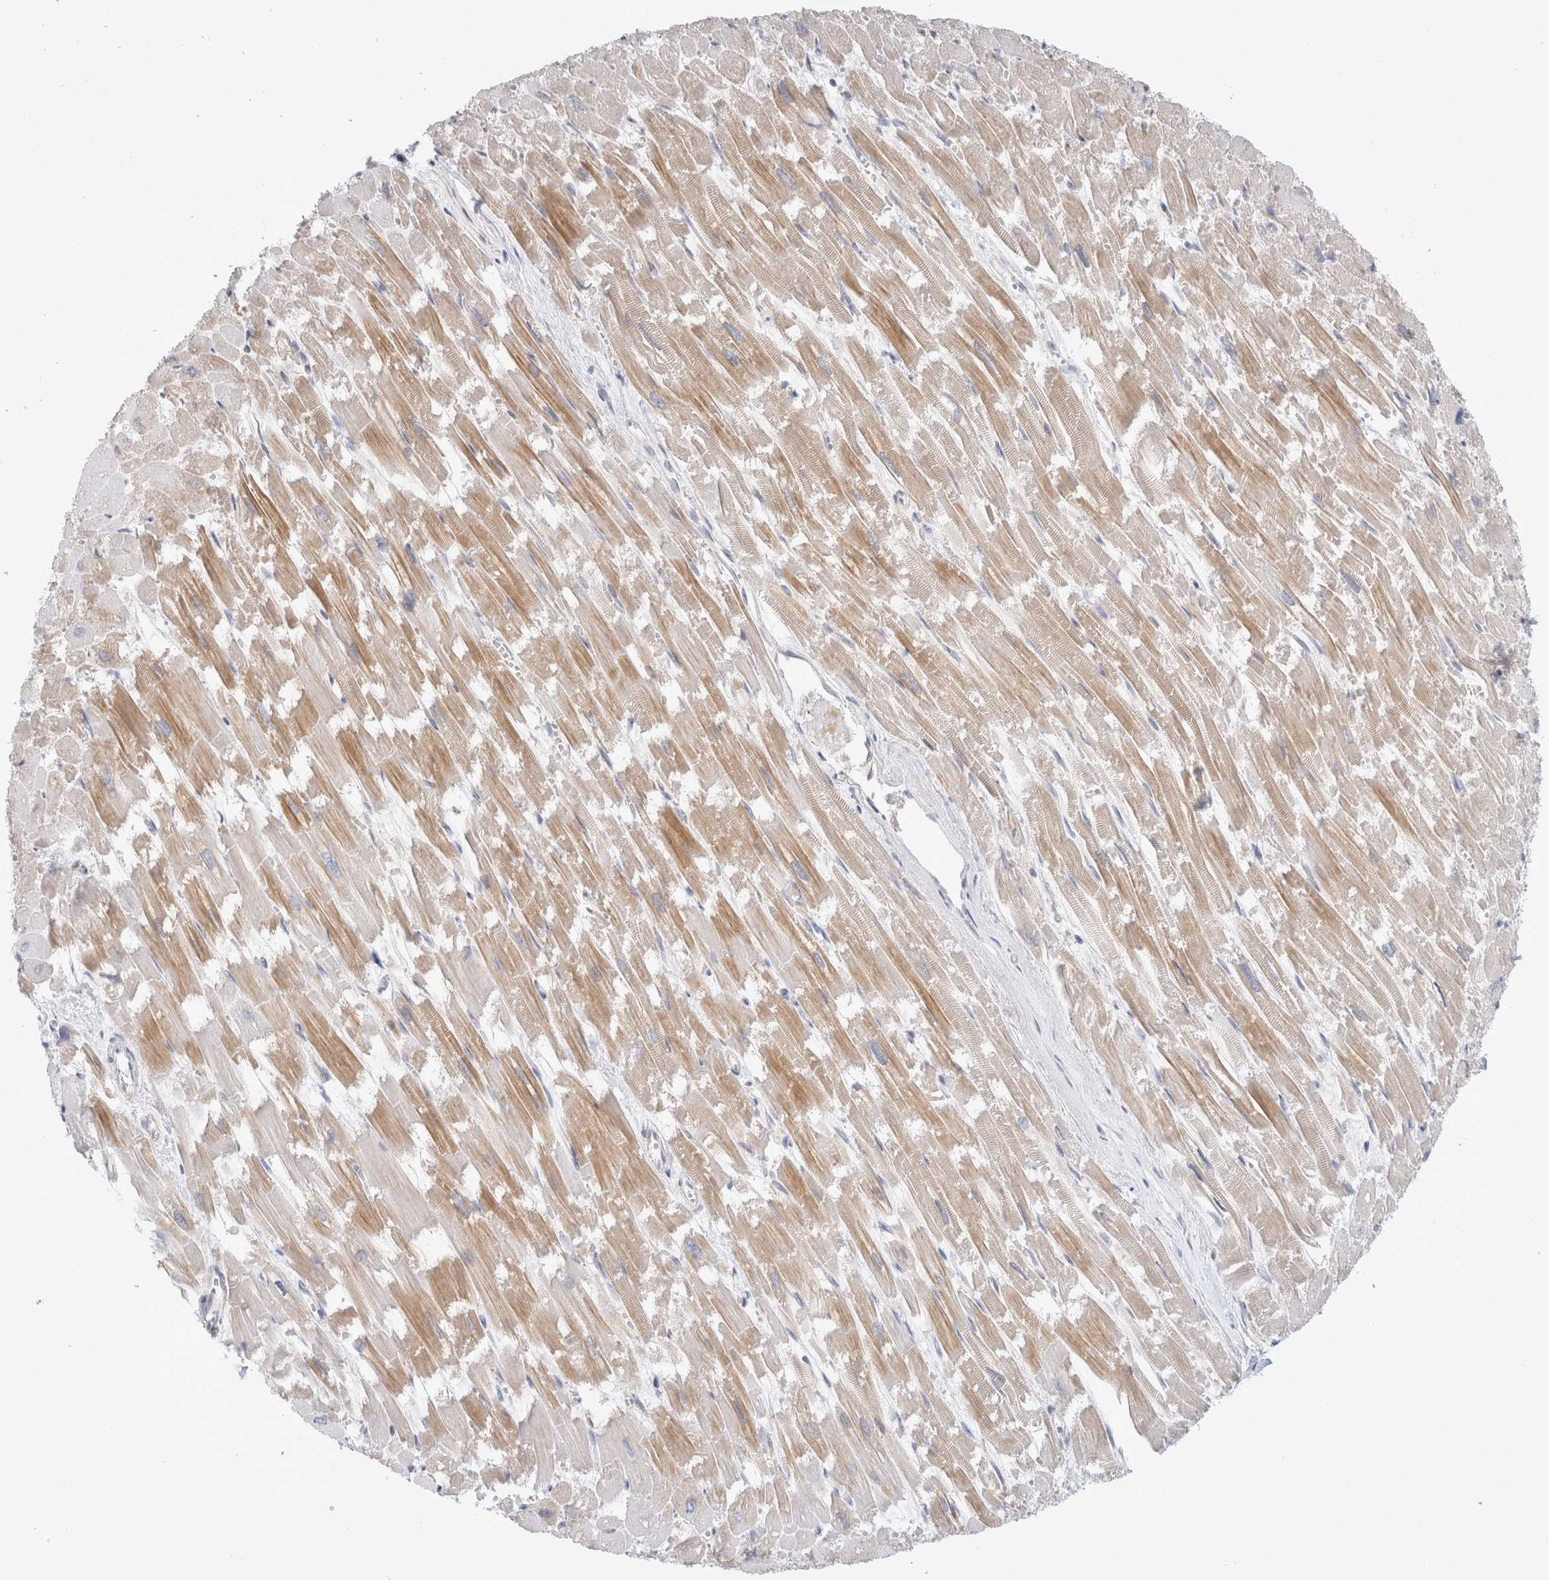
{"staining": {"intensity": "weak", "quantity": "25%-75%", "location": "cytoplasmic/membranous"}, "tissue": "heart muscle", "cell_type": "Cardiomyocytes", "image_type": "normal", "snomed": [{"axis": "morphology", "description": "Normal tissue, NOS"}, {"axis": "topography", "description": "Heart"}], "caption": "Heart muscle stained with DAB (3,3'-diaminobenzidine) immunohistochemistry (IHC) shows low levels of weak cytoplasmic/membranous positivity in about 25%-75% of cardiomyocytes.", "gene": "NEDD4L", "patient": {"sex": "male", "age": 54}}